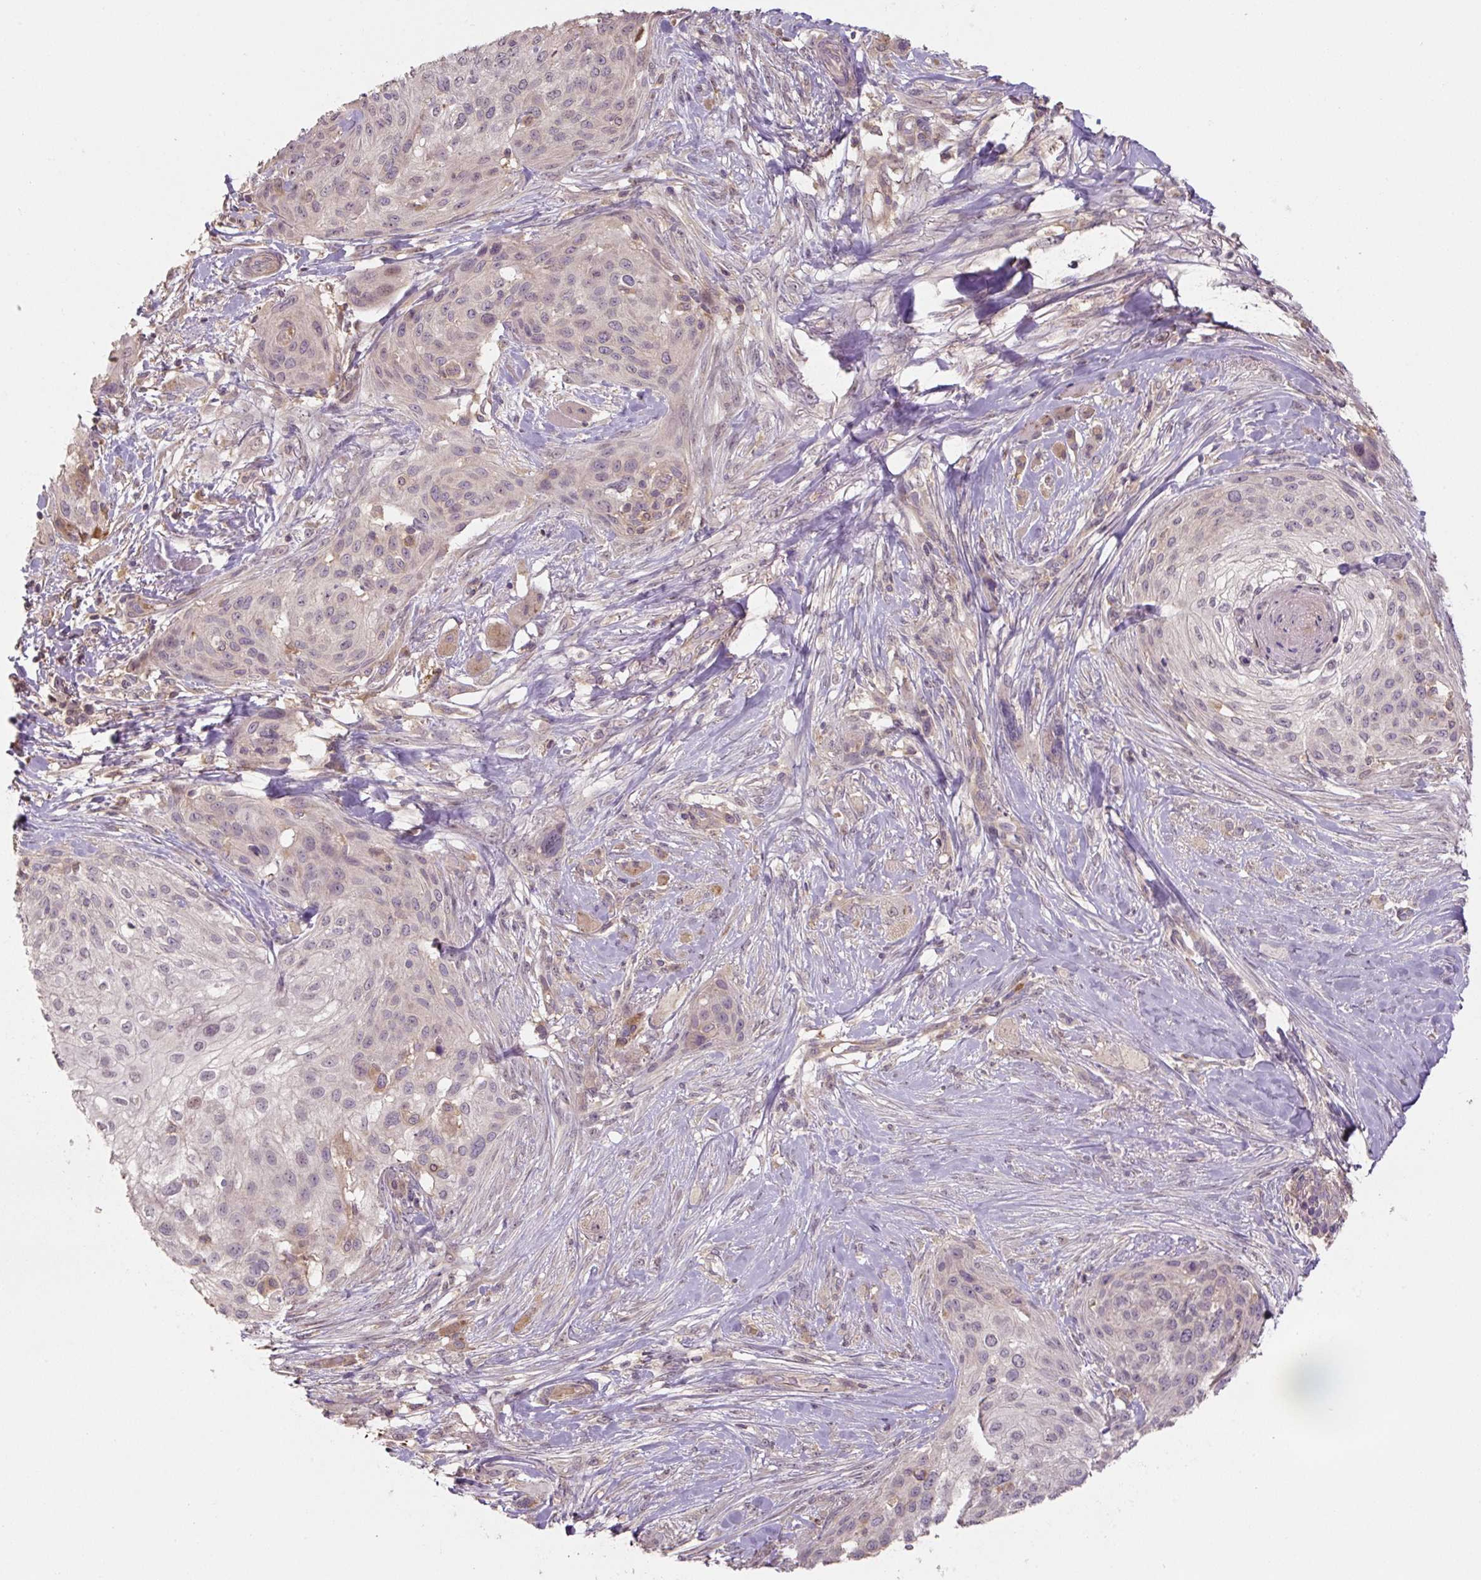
{"staining": {"intensity": "negative", "quantity": "none", "location": "none"}, "tissue": "skin cancer", "cell_type": "Tumor cells", "image_type": "cancer", "snomed": [{"axis": "morphology", "description": "Squamous cell carcinoma, NOS"}, {"axis": "topography", "description": "Skin"}], "caption": "Immunohistochemistry photomicrograph of neoplastic tissue: skin cancer stained with DAB exhibits no significant protein positivity in tumor cells. Nuclei are stained in blue.", "gene": "C2orf73", "patient": {"sex": "female", "age": 87}}